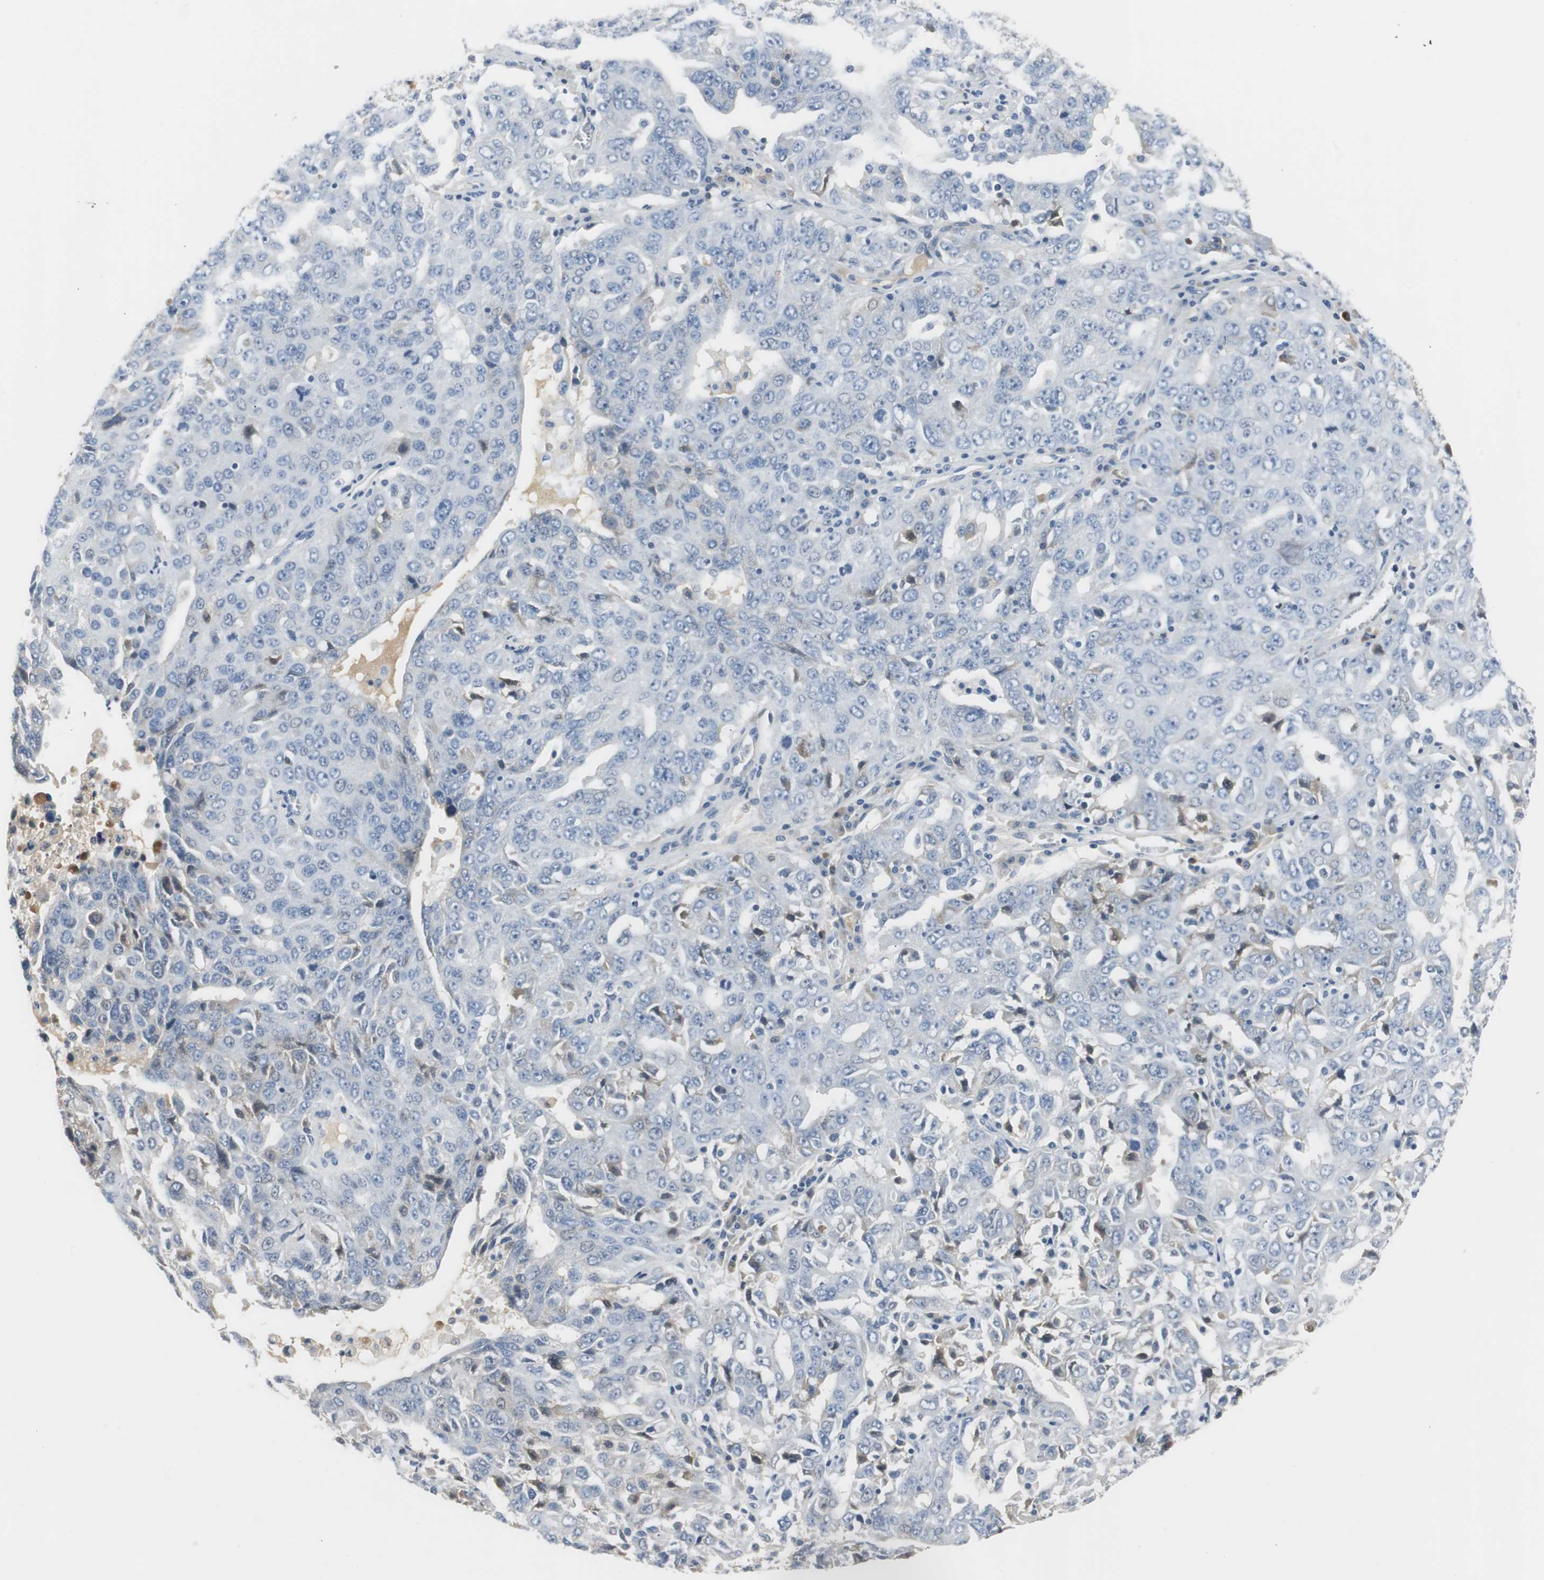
{"staining": {"intensity": "negative", "quantity": "none", "location": "none"}, "tissue": "ovarian cancer", "cell_type": "Tumor cells", "image_type": "cancer", "snomed": [{"axis": "morphology", "description": "Carcinoma, endometroid"}, {"axis": "topography", "description": "Ovary"}], "caption": "This is an immunohistochemistry (IHC) image of ovarian endometroid carcinoma. There is no expression in tumor cells.", "gene": "SERPINF1", "patient": {"sex": "female", "age": 62}}